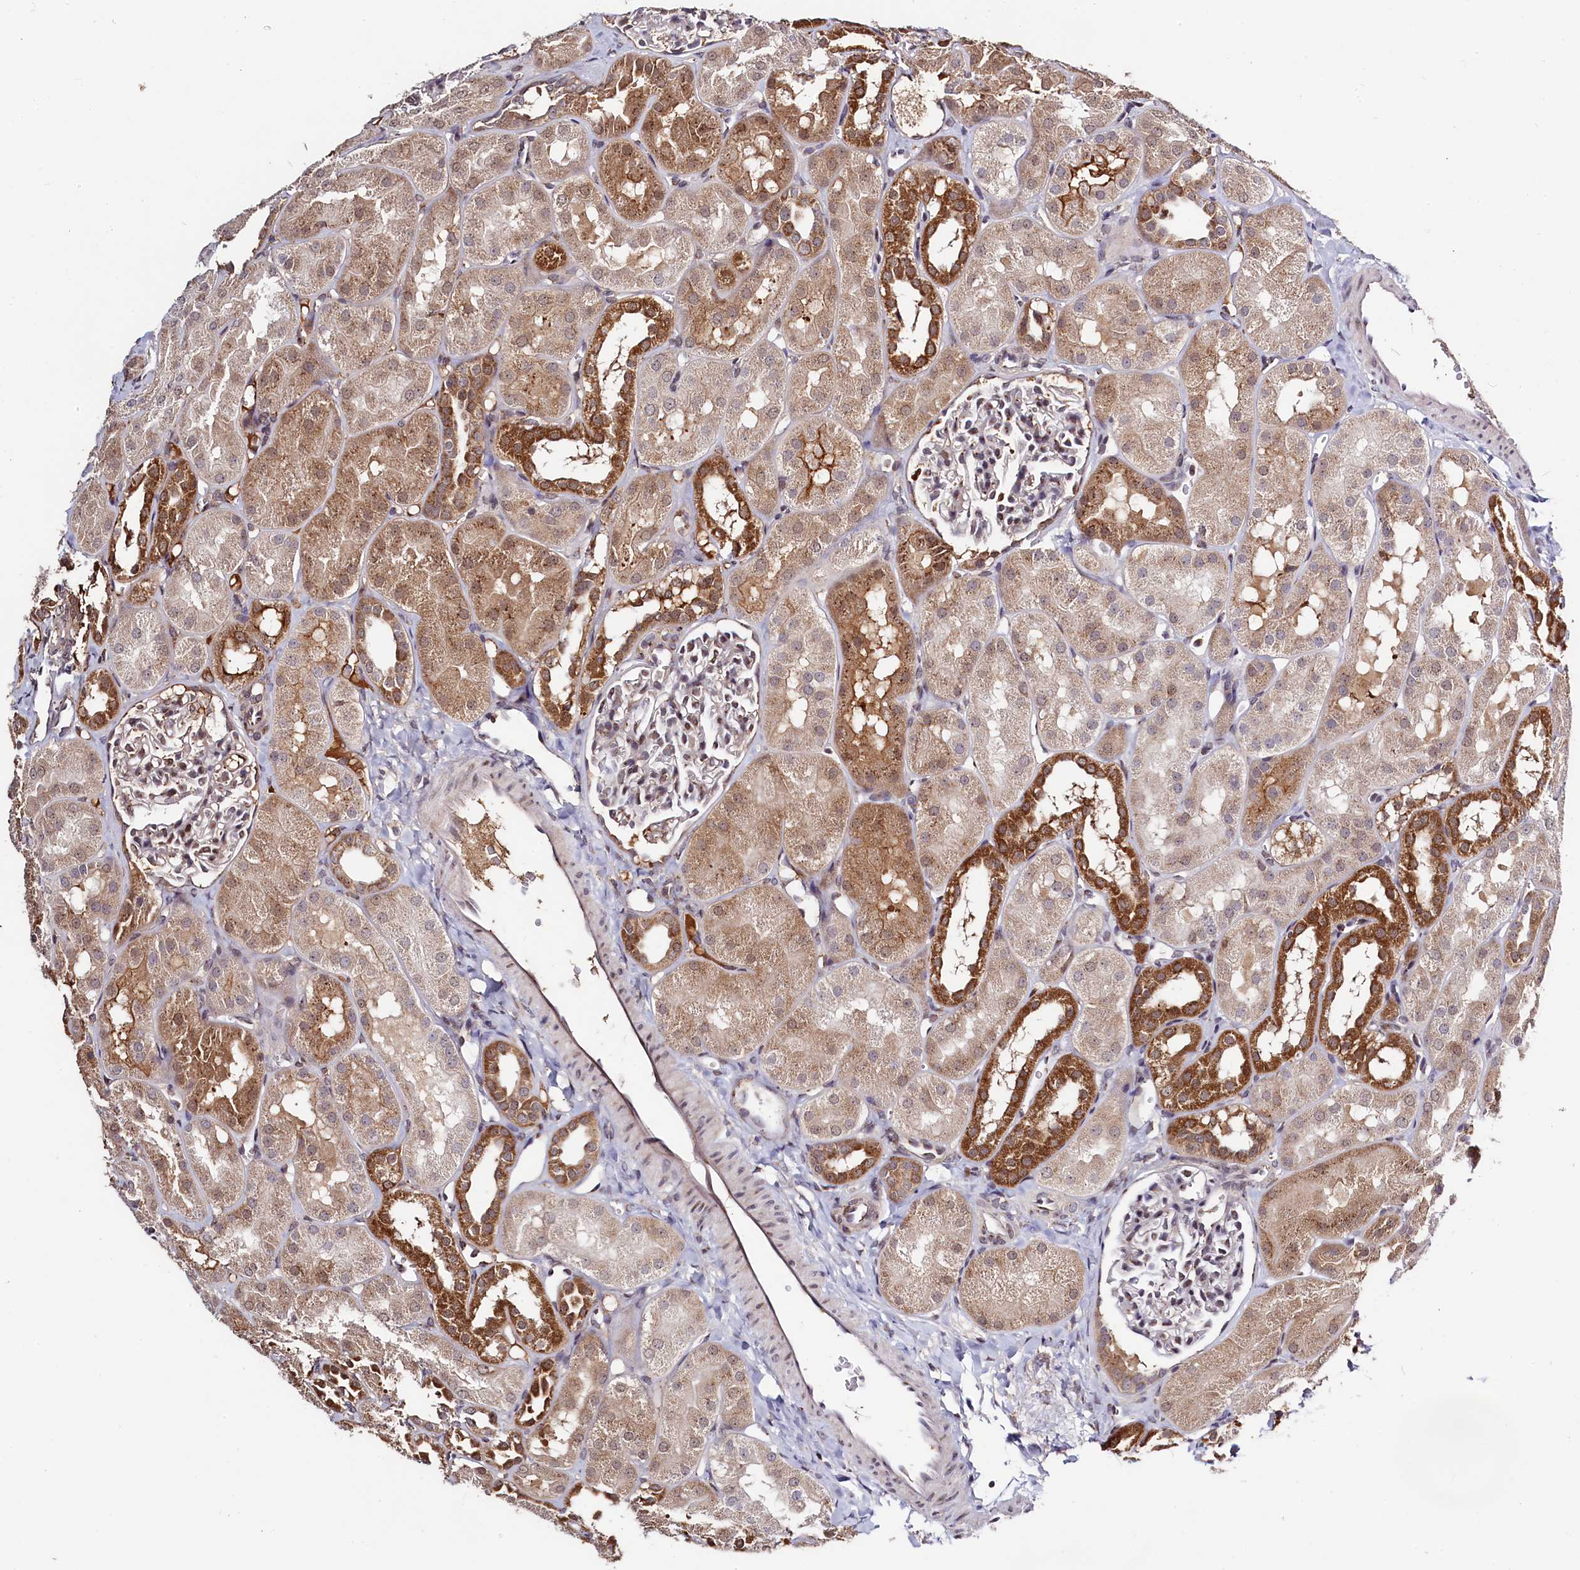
{"staining": {"intensity": "moderate", "quantity": "<25%", "location": "nuclear"}, "tissue": "kidney", "cell_type": "Cells in glomeruli", "image_type": "normal", "snomed": [{"axis": "morphology", "description": "Normal tissue, NOS"}, {"axis": "topography", "description": "Kidney"}, {"axis": "topography", "description": "Urinary bladder"}], "caption": "The immunohistochemical stain shows moderate nuclear expression in cells in glomeruli of benign kidney.", "gene": "SEC24C", "patient": {"sex": "male", "age": 16}}